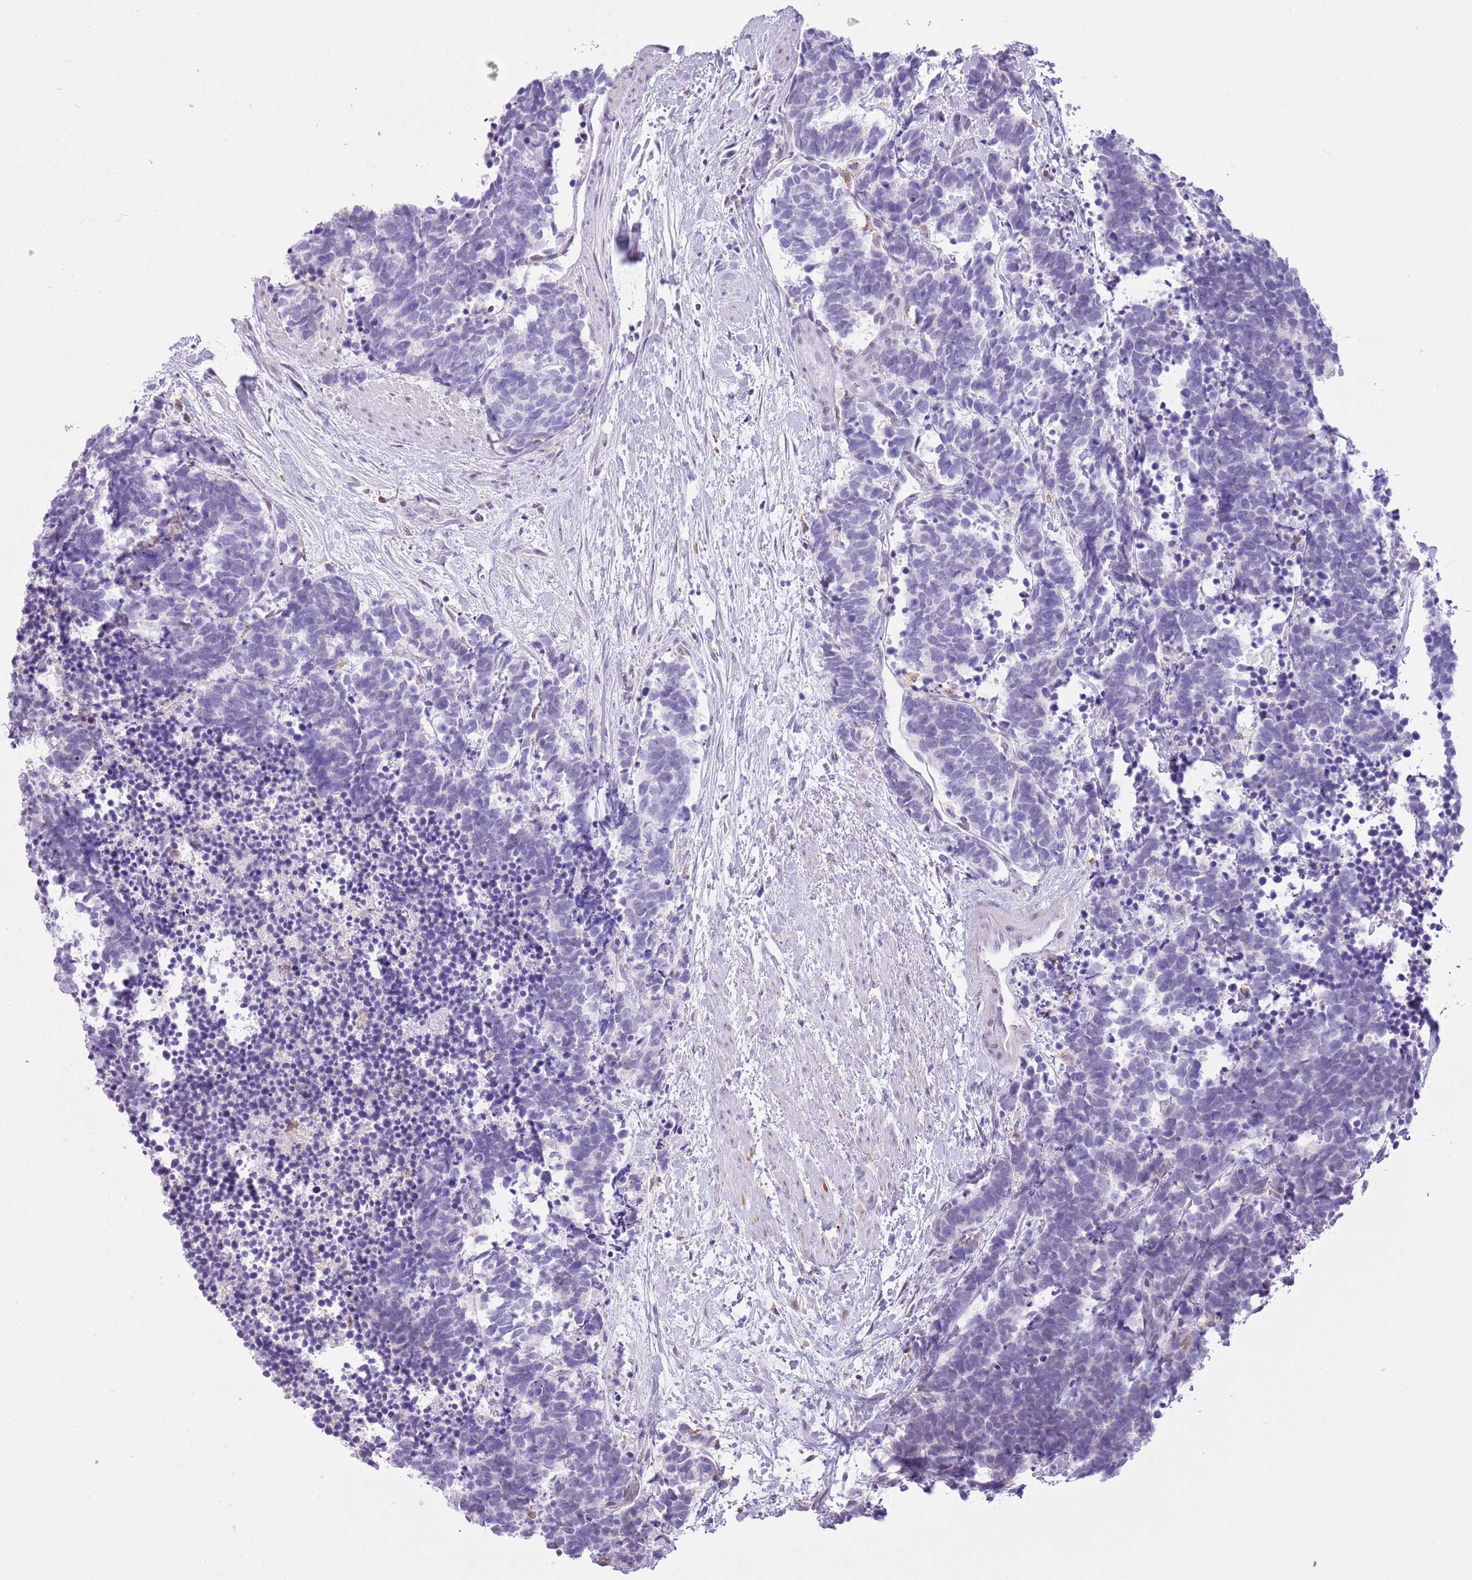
{"staining": {"intensity": "negative", "quantity": "none", "location": "none"}, "tissue": "carcinoid", "cell_type": "Tumor cells", "image_type": "cancer", "snomed": [{"axis": "morphology", "description": "Carcinoma, NOS"}, {"axis": "morphology", "description": "Carcinoid, malignant, NOS"}, {"axis": "topography", "description": "Prostate"}], "caption": "Immunohistochemistry (IHC) photomicrograph of neoplastic tissue: human carcinoid stained with DAB exhibits no significant protein positivity in tumor cells.", "gene": "PPP1R17", "patient": {"sex": "male", "age": 57}}